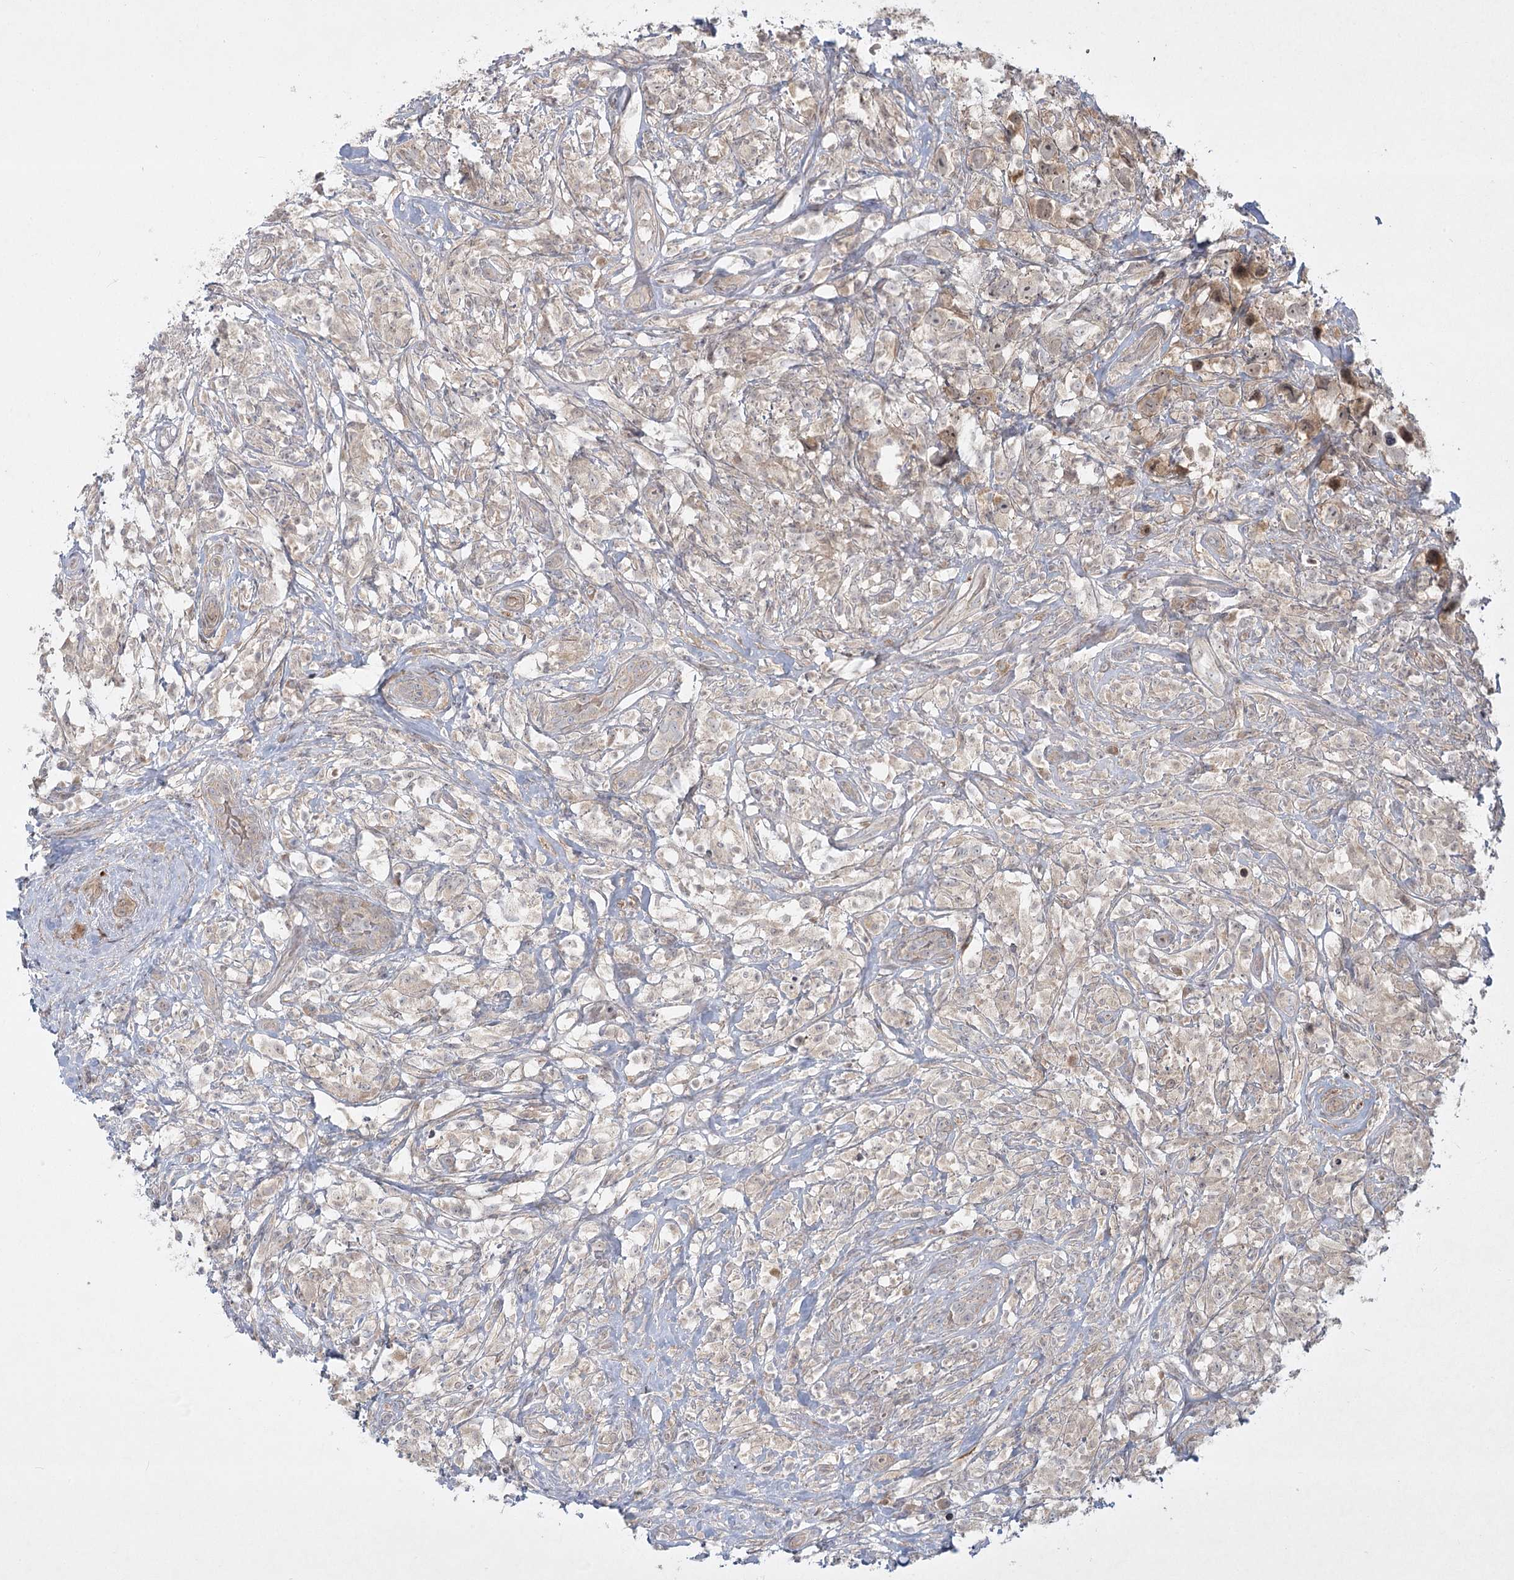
{"staining": {"intensity": "negative", "quantity": "none", "location": "none"}, "tissue": "testis cancer", "cell_type": "Tumor cells", "image_type": "cancer", "snomed": [{"axis": "morphology", "description": "Seminoma, NOS"}, {"axis": "topography", "description": "Testis"}], "caption": "A micrograph of seminoma (testis) stained for a protein demonstrates no brown staining in tumor cells. The staining was performed using DAB to visualize the protein expression in brown, while the nuclei were stained in blue with hematoxylin (Magnification: 20x).", "gene": "SH2D3A", "patient": {"sex": "male", "age": 49}}